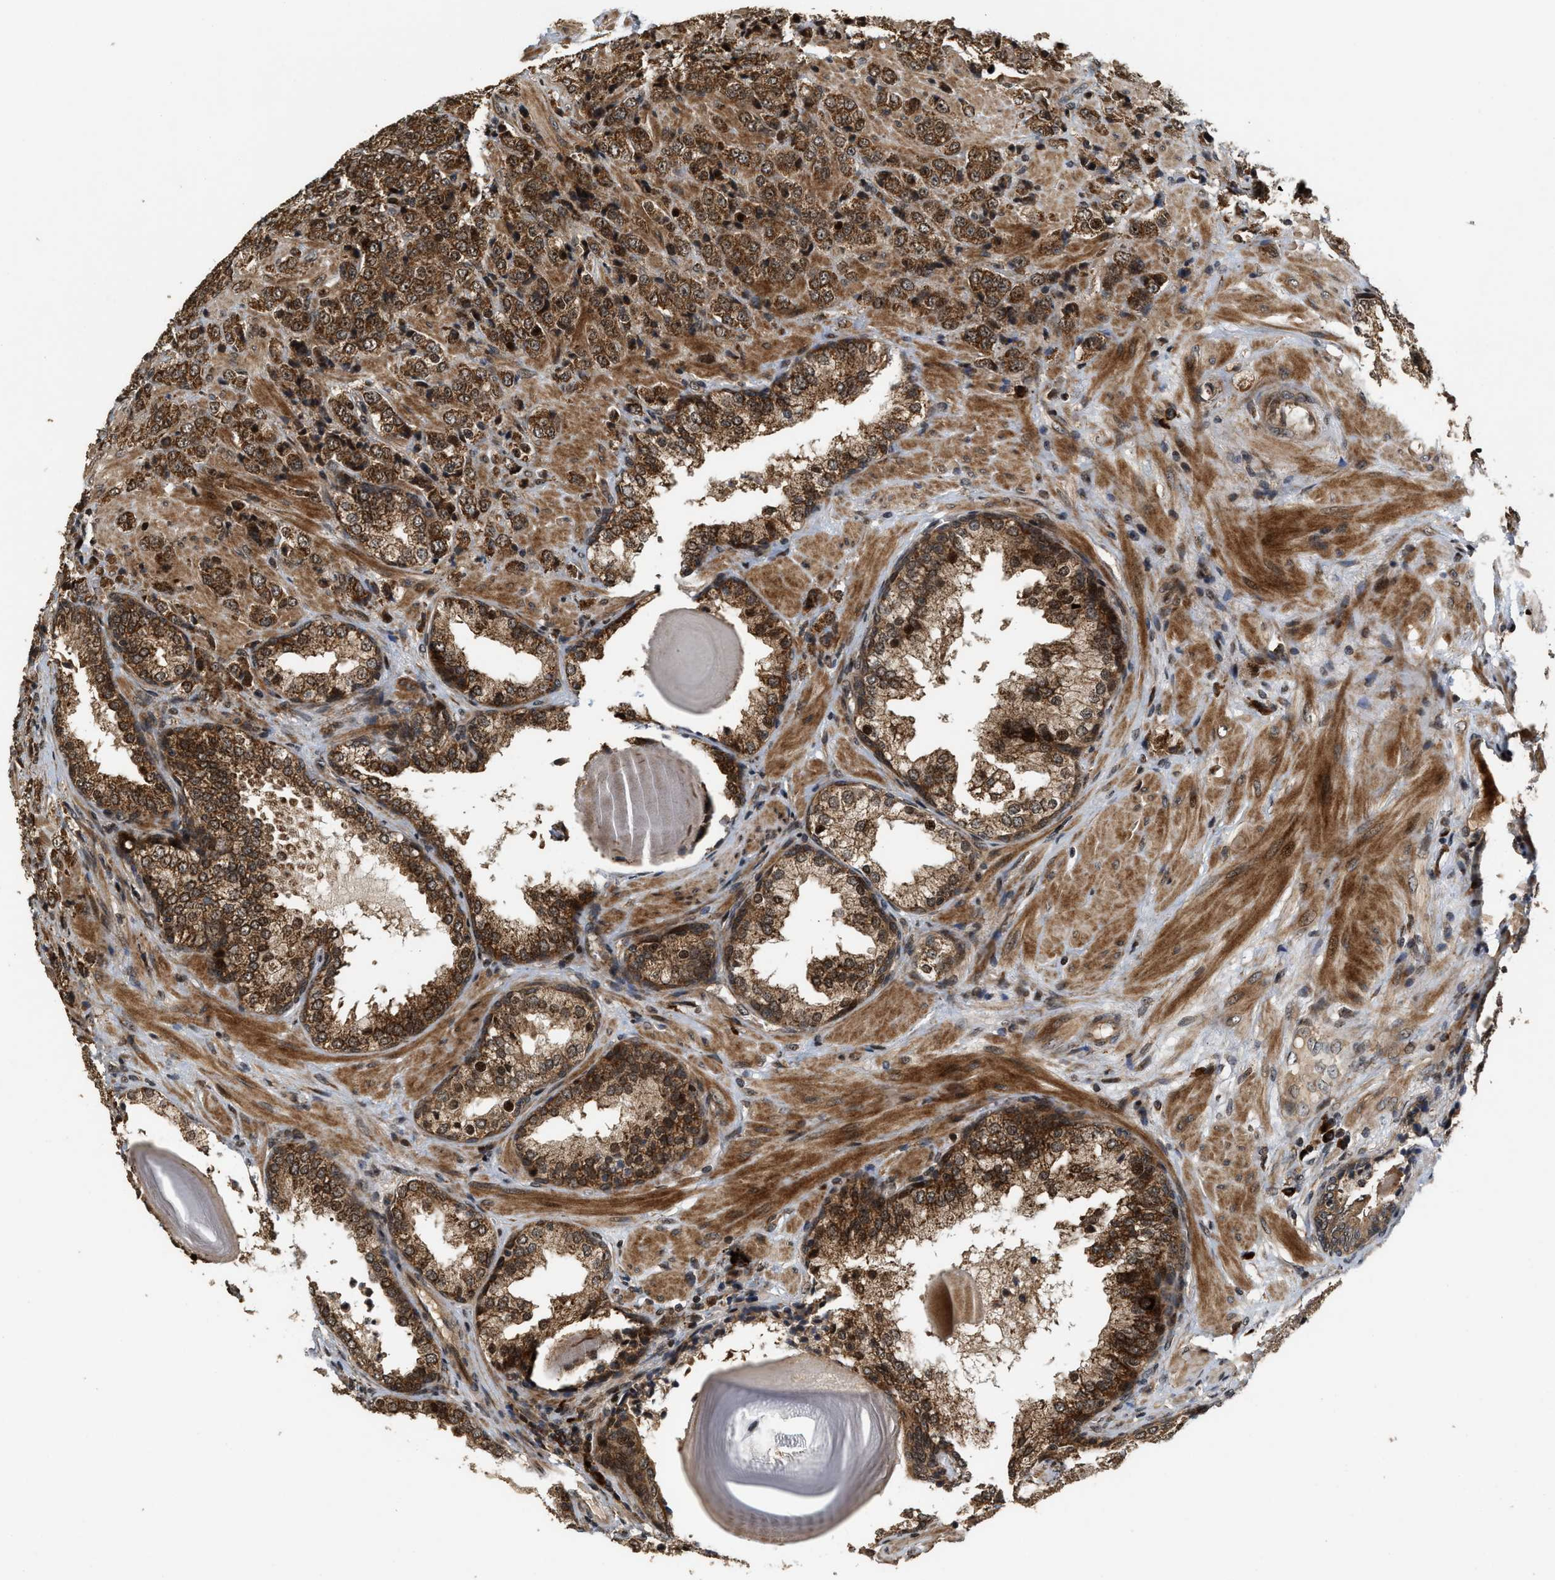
{"staining": {"intensity": "moderate", "quantity": ">75%", "location": "cytoplasmic/membranous,nuclear"}, "tissue": "prostate cancer", "cell_type": "Tumor cells", "image_type": "cancer", "snomed": [{"axis": "morphology", "description": "Adenocarcinoma, Medium grade"}, {"axis": "topography", "description": "Prostate"}], "caption": "Prostate cancer (adenocarcinoma (medium-grade)) stained for a protein (brown) shows moderate cytoplasmic/membranous and nuclear positive staining in about >75% of tumor cells.", "gene": "ELP2", "patient": {"sex": "male", "age": 70}}